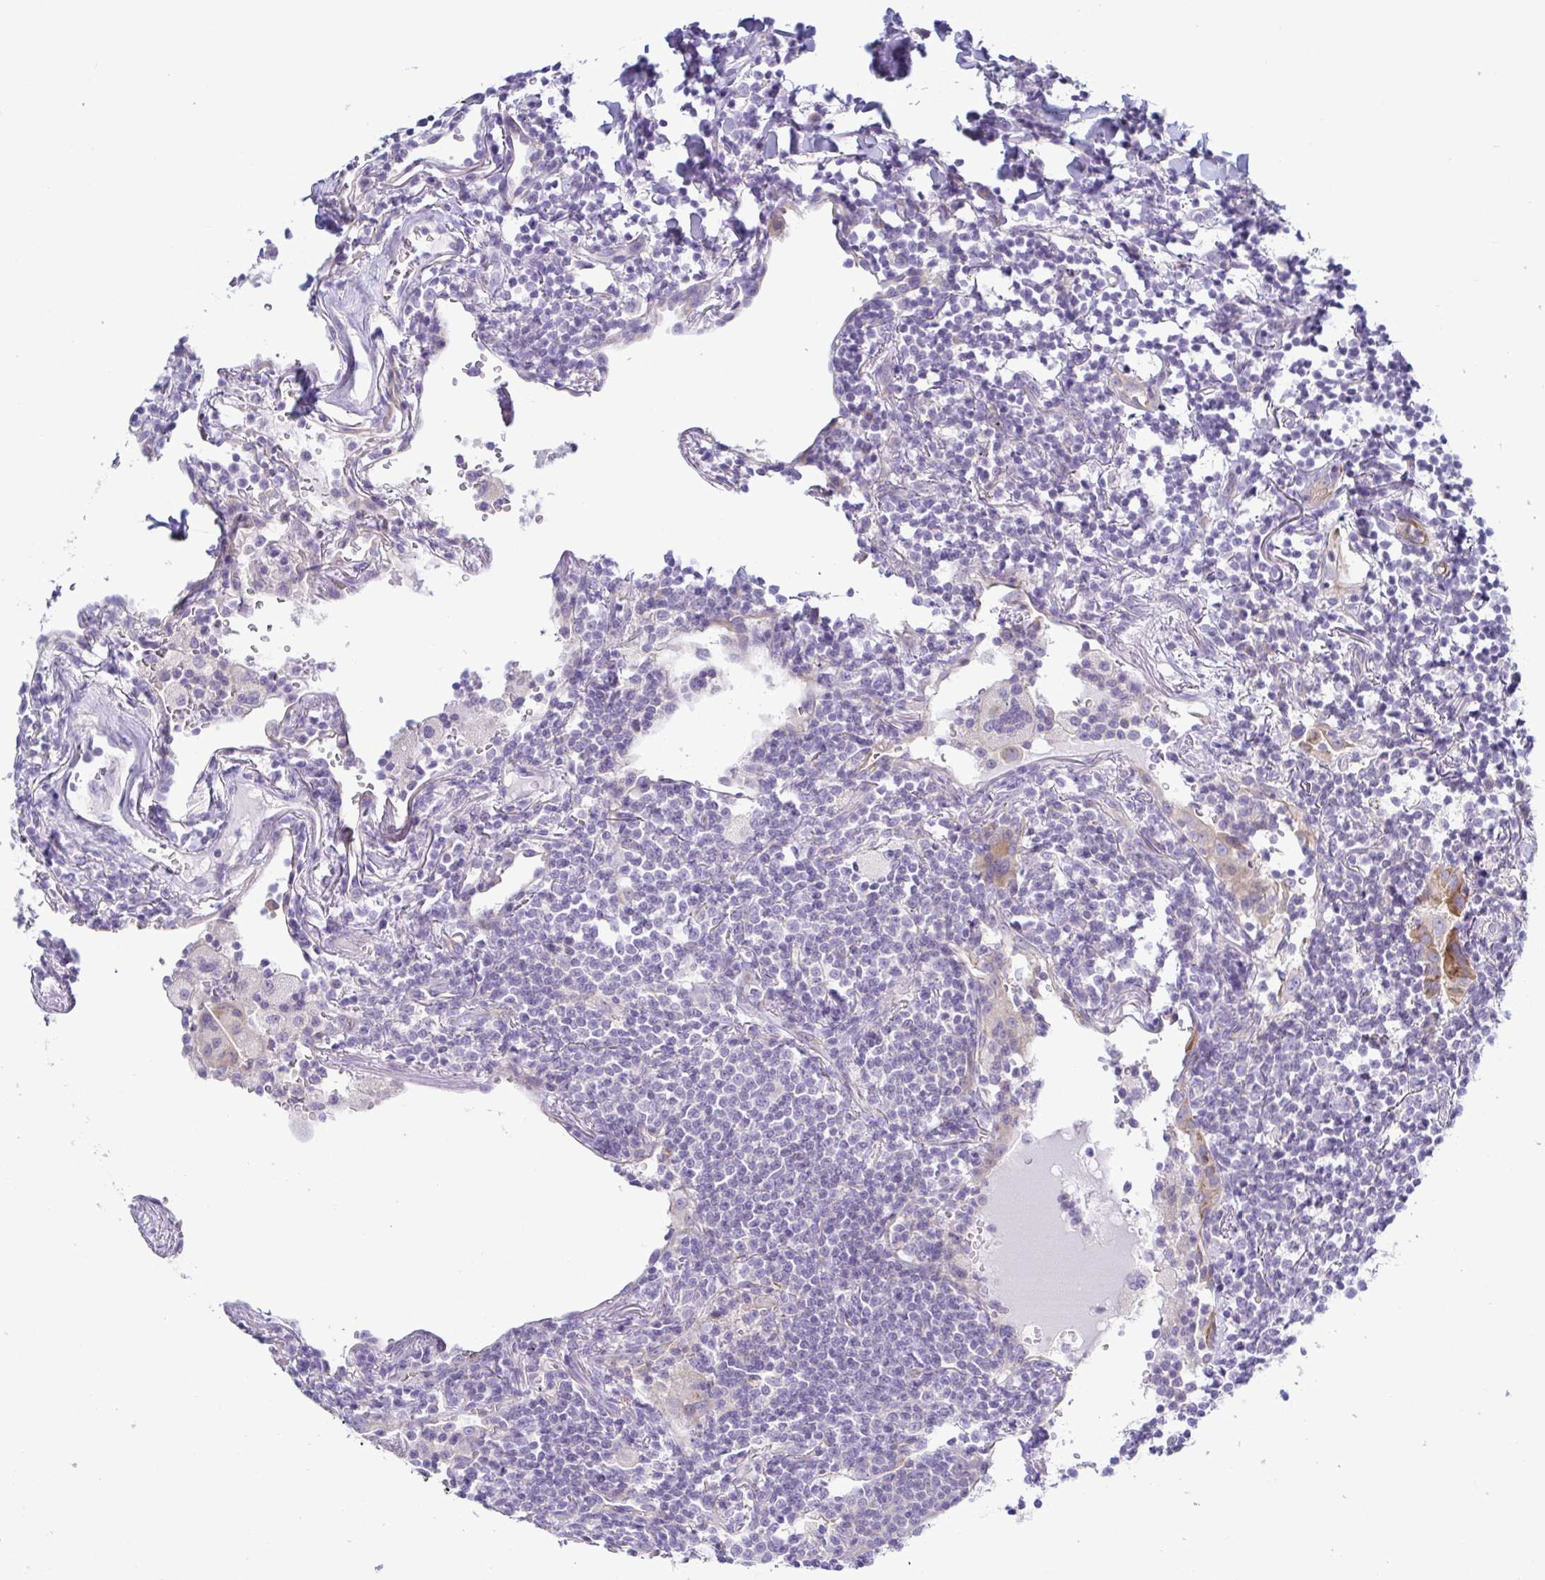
{"staining": {"intensity": "negative", "quantity": "none", "location": "none"}, "tissue": "lymphoma", "cell_type": "Tumor cells", "image_type": "cancer", "snomed": [{"axis": "morphology", "description": "Malignant lymphoma, non-Hodgkin's type, Low grade"}, {"axis": "topography", "description": "Lung"}], "caption": "This is a photomicrograph of immunohistochemistry (IHC) staining of lymphoma, which shows no expression in tumor cells.", "gene": "TNNI2", "patient": {"sex": "female", "age": 71}}